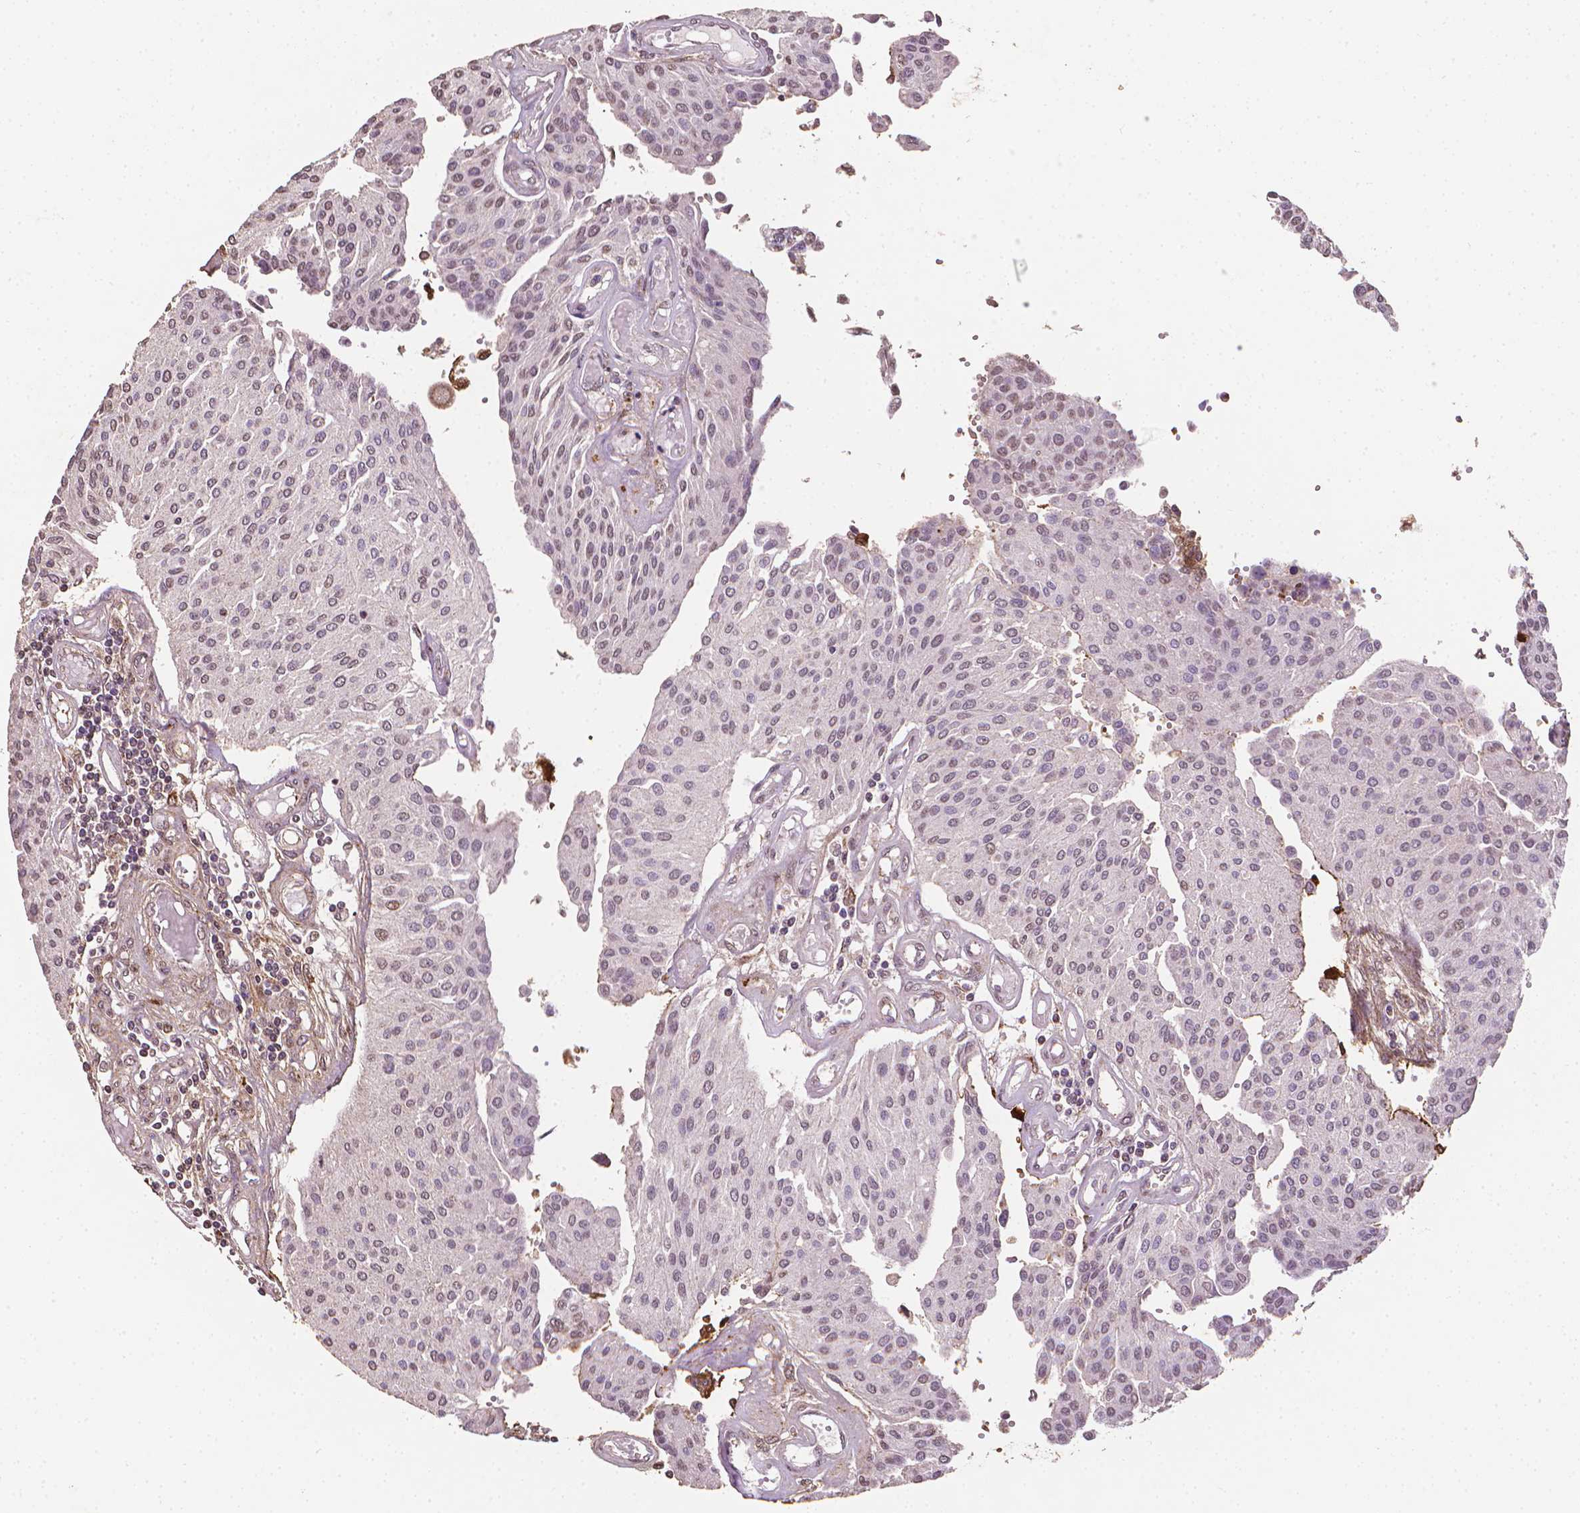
{"staining": {"intensity": "negative", "quantity": "none", "location": "none"}, "tissue": "urothelial cancer", "cell_type": "Tumor cells", "image_type": "cancer", "snomed": [{"axis": "morphology", "description": "Urothelial carcinoma, NOS"}, {"axis": "topography", "description": "Urinary bladder"}], "caption": "IHC of urothelial cancer exhibits no expression in tumor cells.", "gene": "DCN", "patient": {"sex": "male", "age": 55}}